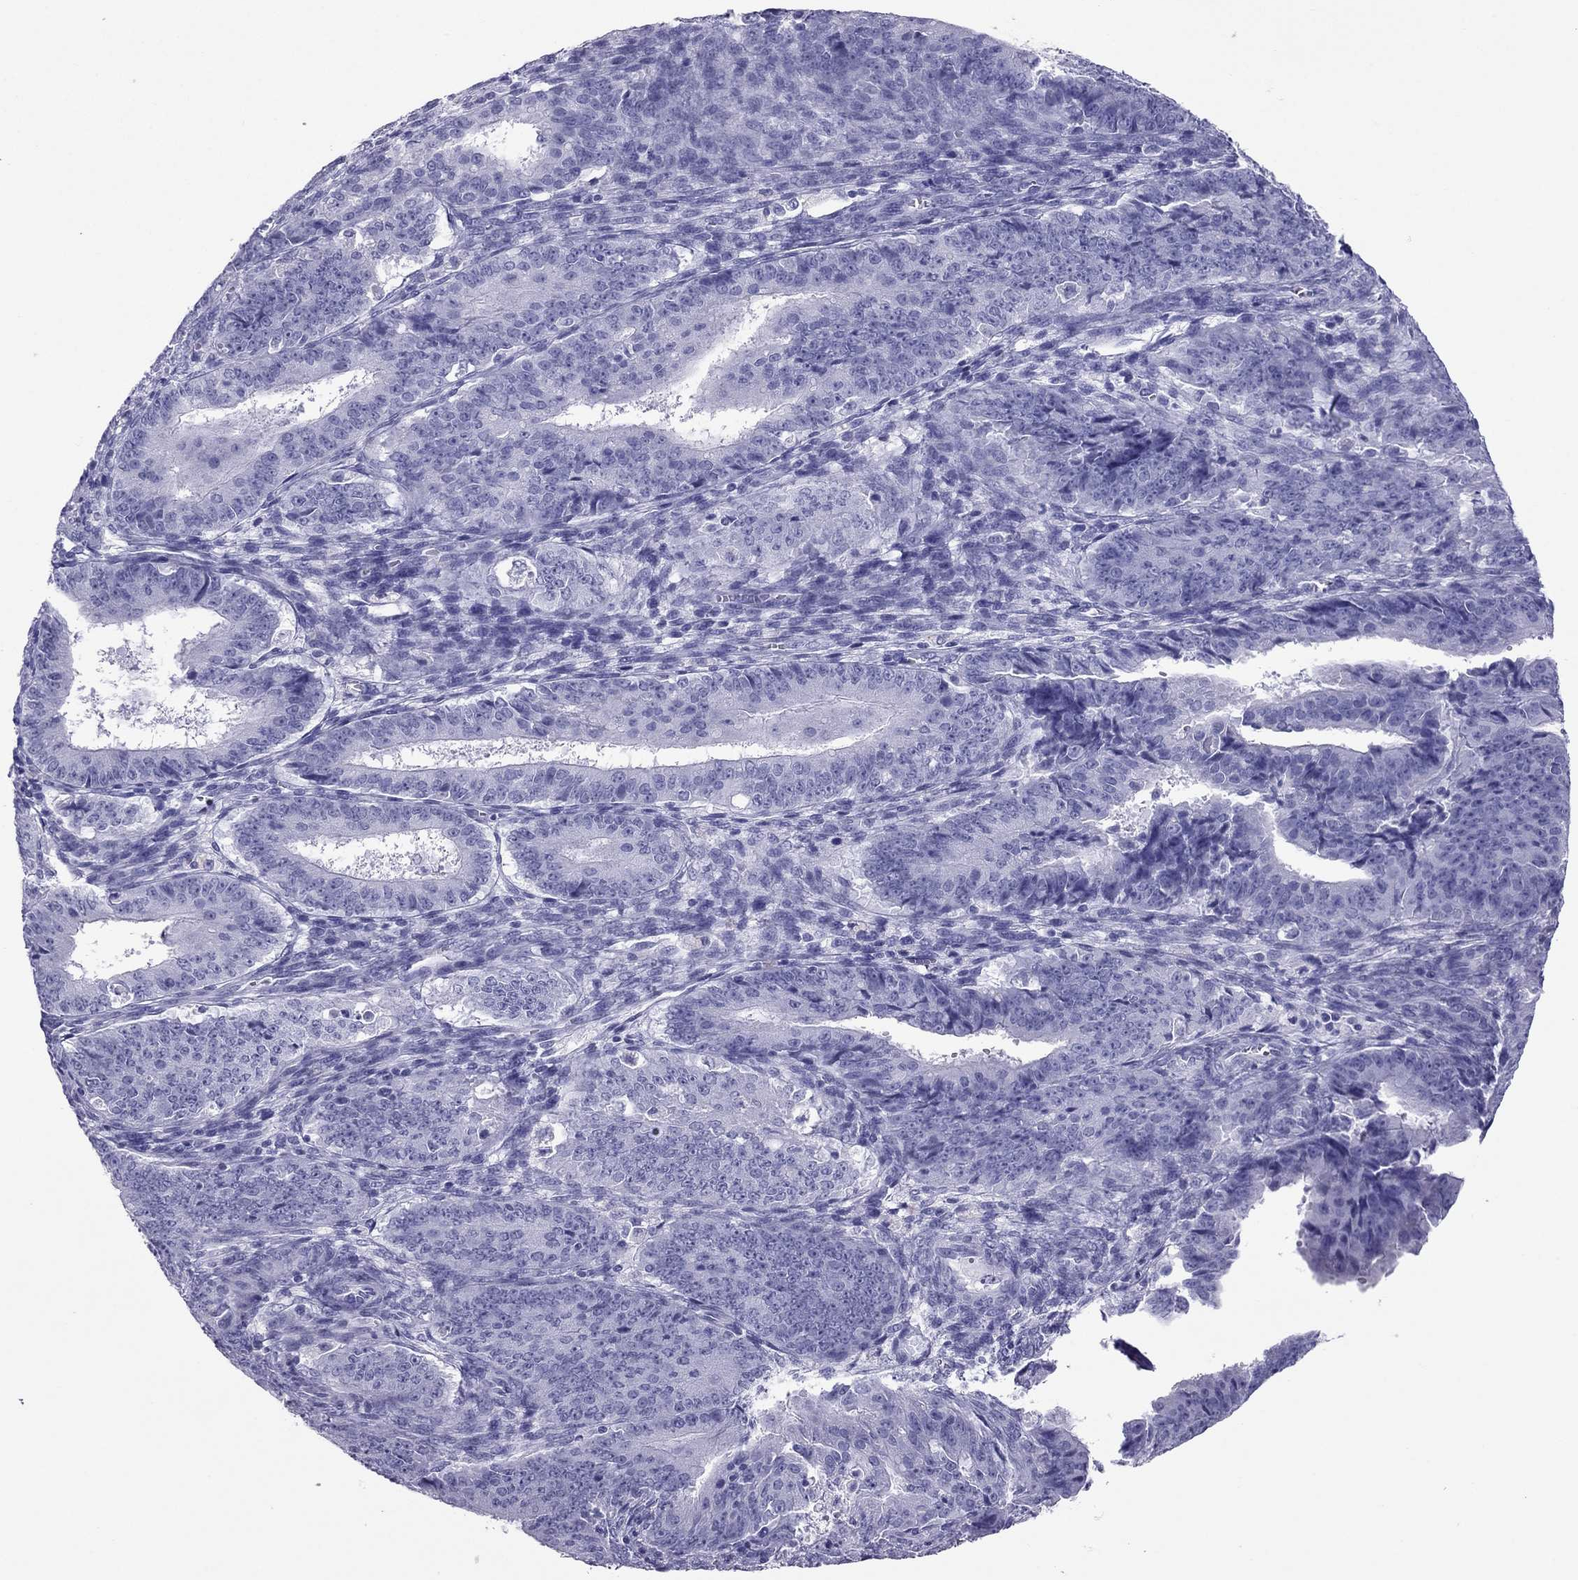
{"staining": {"intensity": "negative", "quantity": "none", "location": "none"}, "tissue": "ovarian cancer", "cell_type": "Tumor cells", "image_type": "cancer", "snomed": [{"axis": "morphology", "description": "Carcinoma, endometroid"}, {"axis": "topography", "description": "Ovary"}], "caption": "High magnification brightfield microscopy of endometroid carcinoma (ovarian) stained with DAB (brown) and counterstained with hematoxylin (blue): tumor cells show no significant positivity. The staining is performed using DAB (3,3'-diaminobenzidine) brown chromogen with nuclei counter-stained in using hematoxylin.", "gene": "PDE6A", "patient": {"sex": "female", "age": 42}}